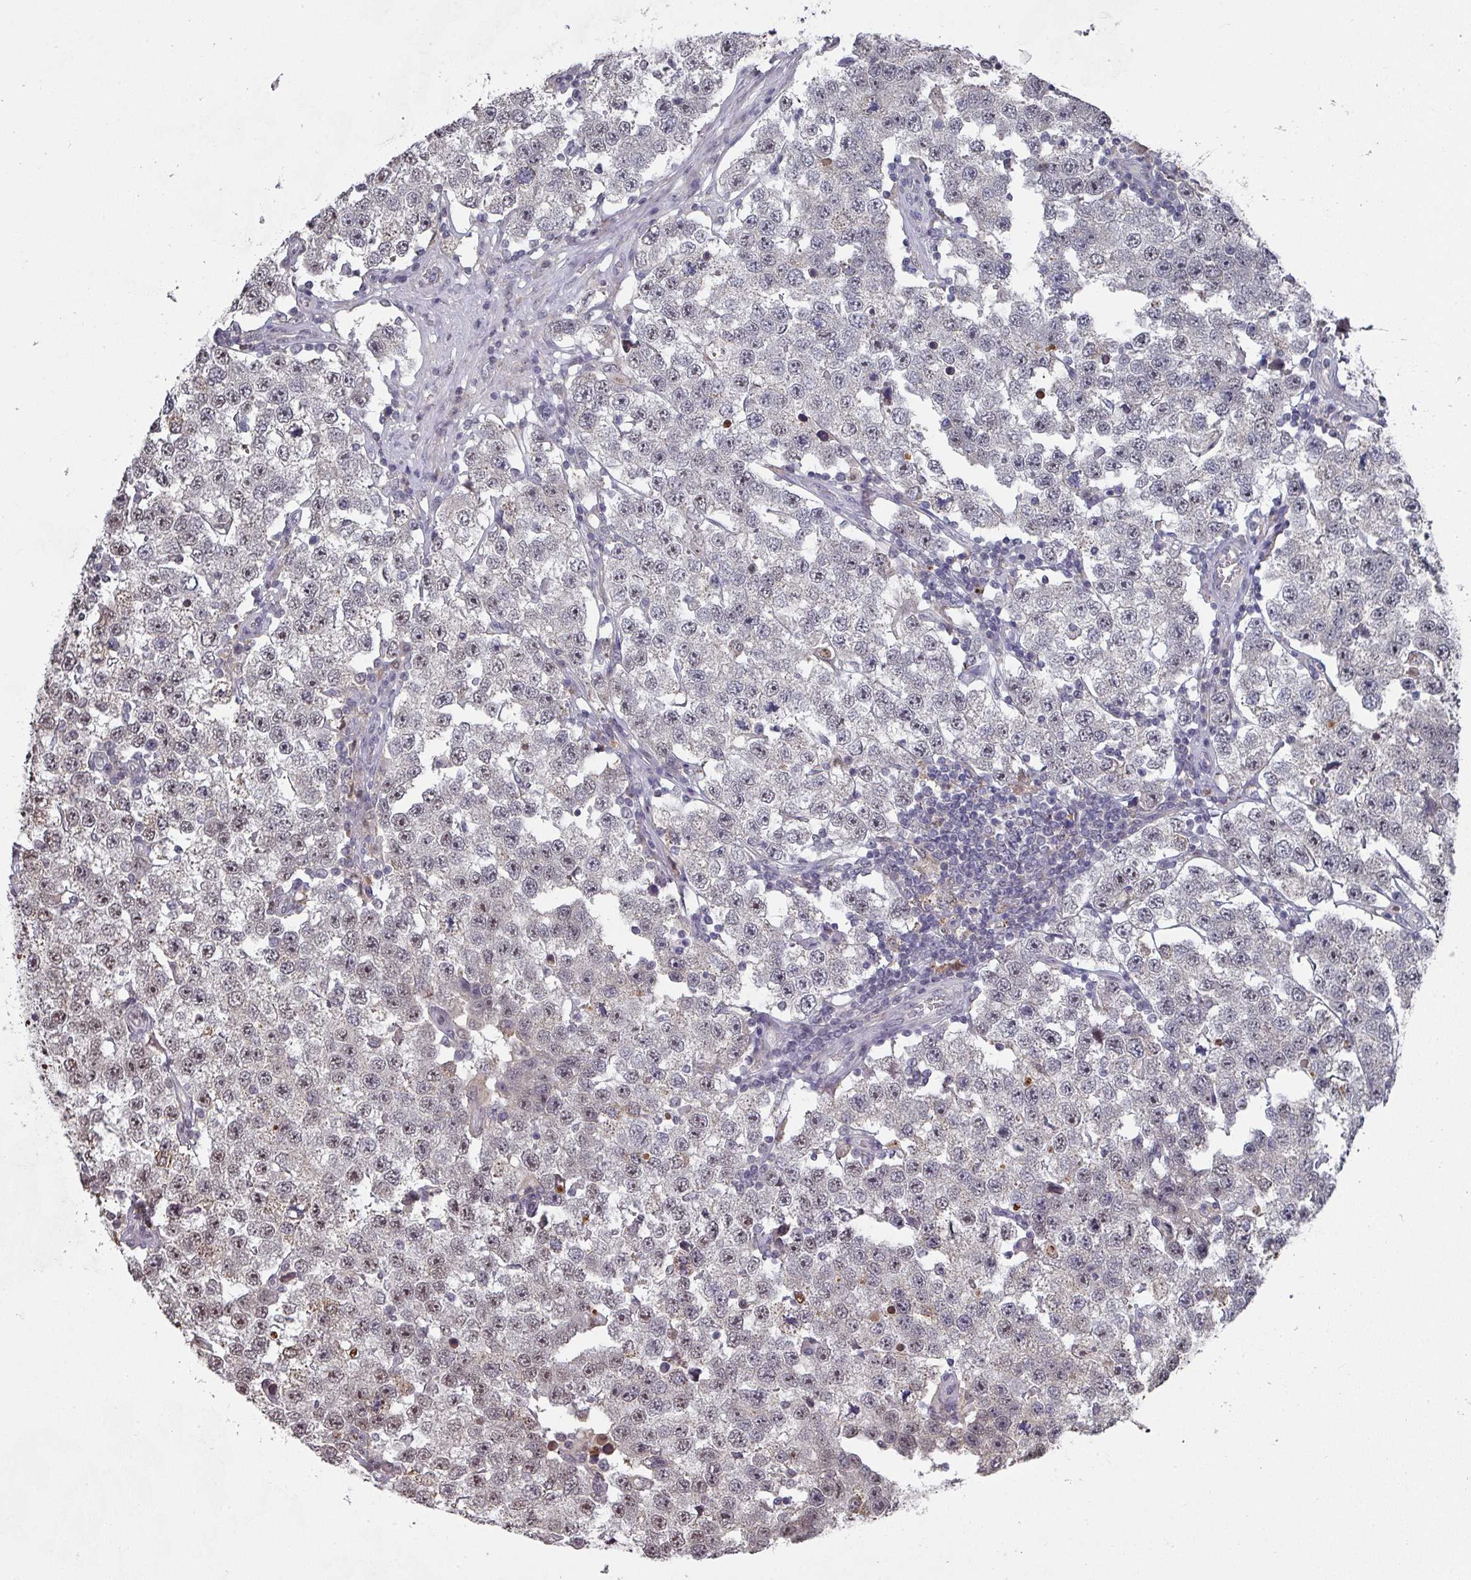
{"staining": {"intensity": "moderate", "quantity": "<25%", "location": "nuclear"}, "tissue": "testis cancer", "cell_type": "Tumor cells", "image_type": "cancer", "snomed": [{"axis": "morphology", "description": "Seminoma, NOS"}, {"axis": "topography", "description": "Testis"}], "caption": "There is low levels of moderate nuclear positivity in tumor cells of testis seminoma, as demonstrated by immunohistochemical staining (brown color).", "gene": "ZNF654", "patient": {"sex": "male", "age": 34}}